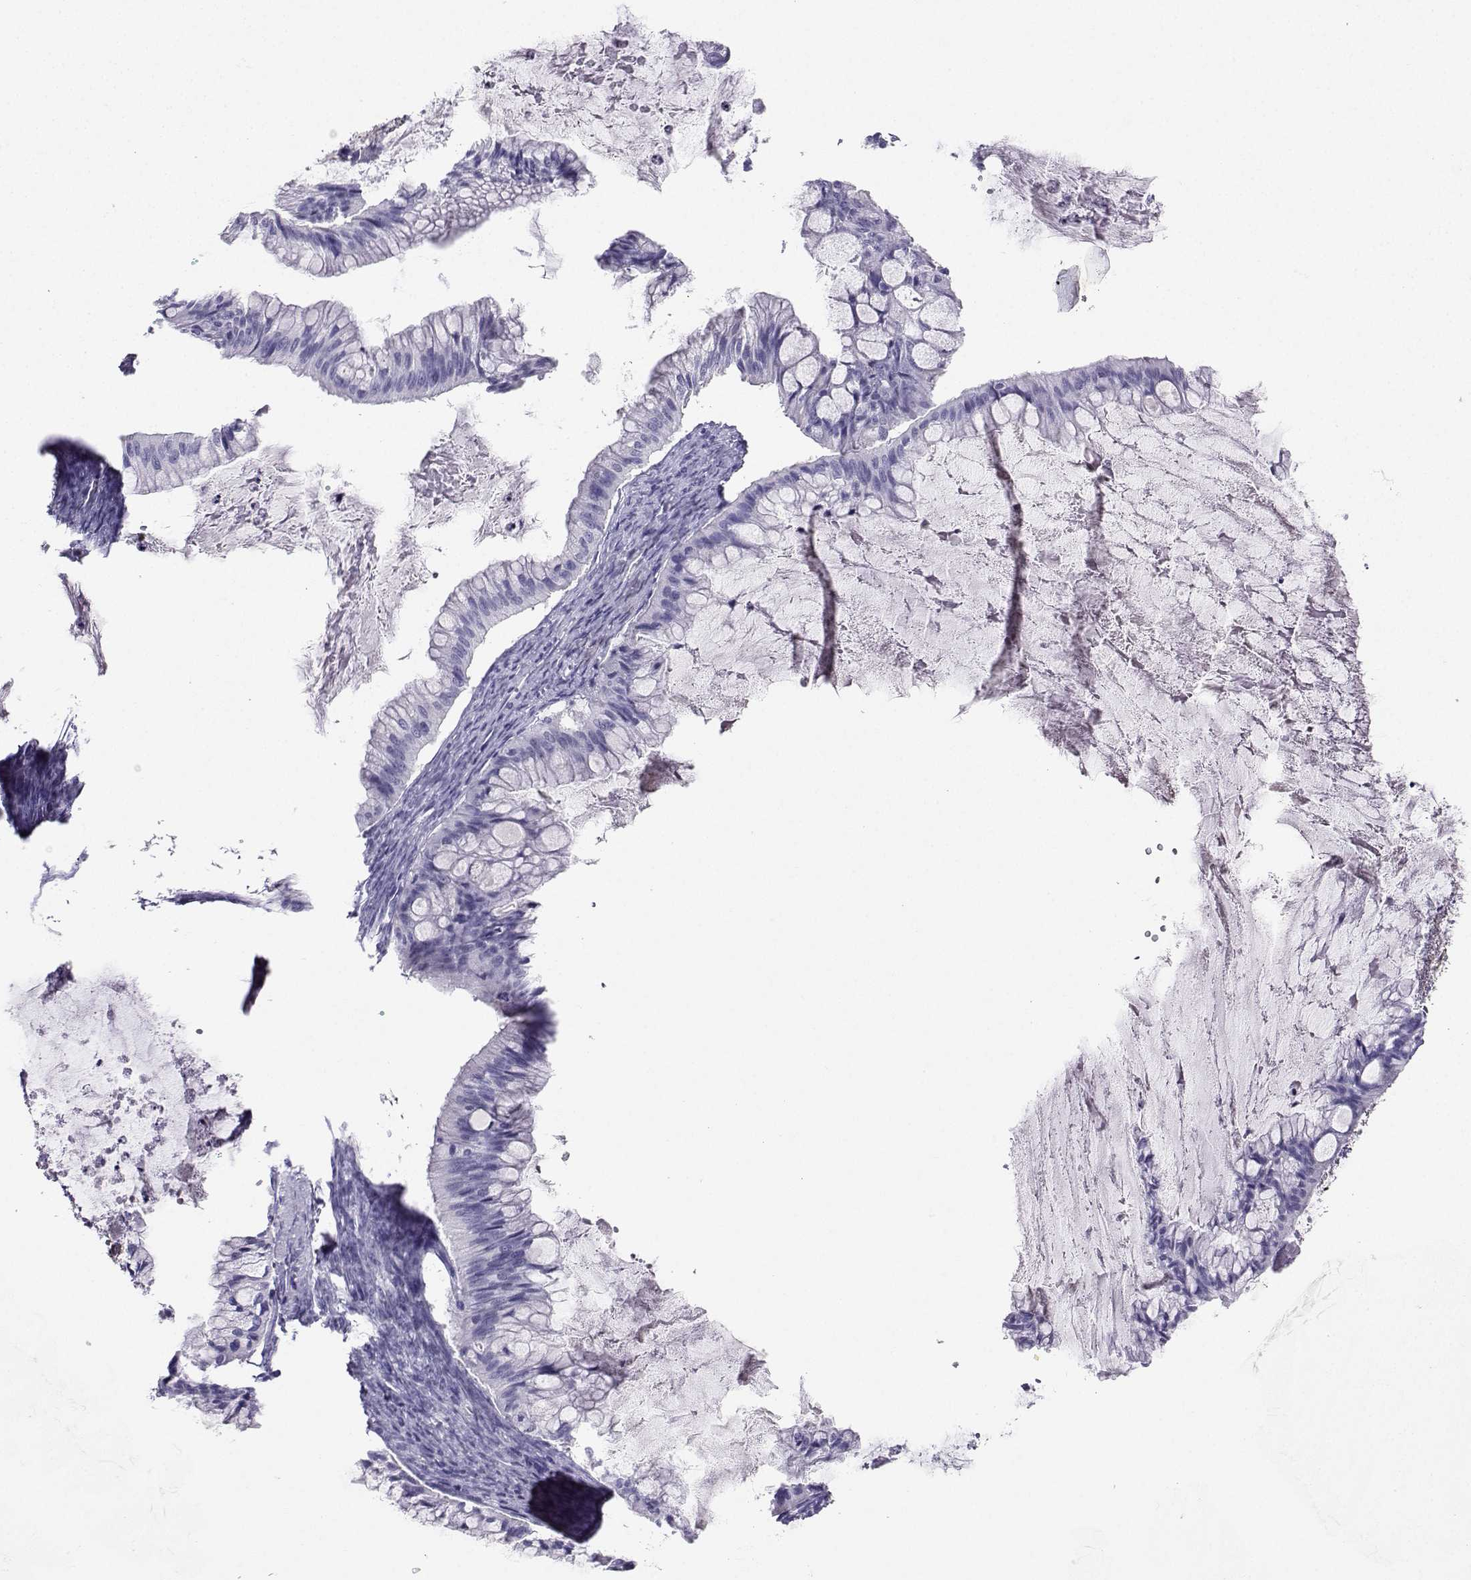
{"staining": {"intensity": "negative", "quantity": "none", "location": "none"}, "tissue": "ovarian cancer", "cell_type": "Tumor cells", "image_type": "cancer", "snomed": [{"axis": "morphology", "description": "Cystadenocarcinoma, mucinous, NOS"}, {"axis": "topography", "description": "Ovary"}], "caption": "Immunohistochemistry (IHC) histopathology image of neoplastic tissue: ovarian cancer (mucinous cystadenocarcinoma) stained with DAB displays no significant protein positivity in tumor cells. (Brightfield microscopy of DAB (3,3'-diaminobenzidine) immunohistochemistry (IHC) at high magnification).", "gene": "GRIK4", "patient": {"sex": "female", "age": 57}}